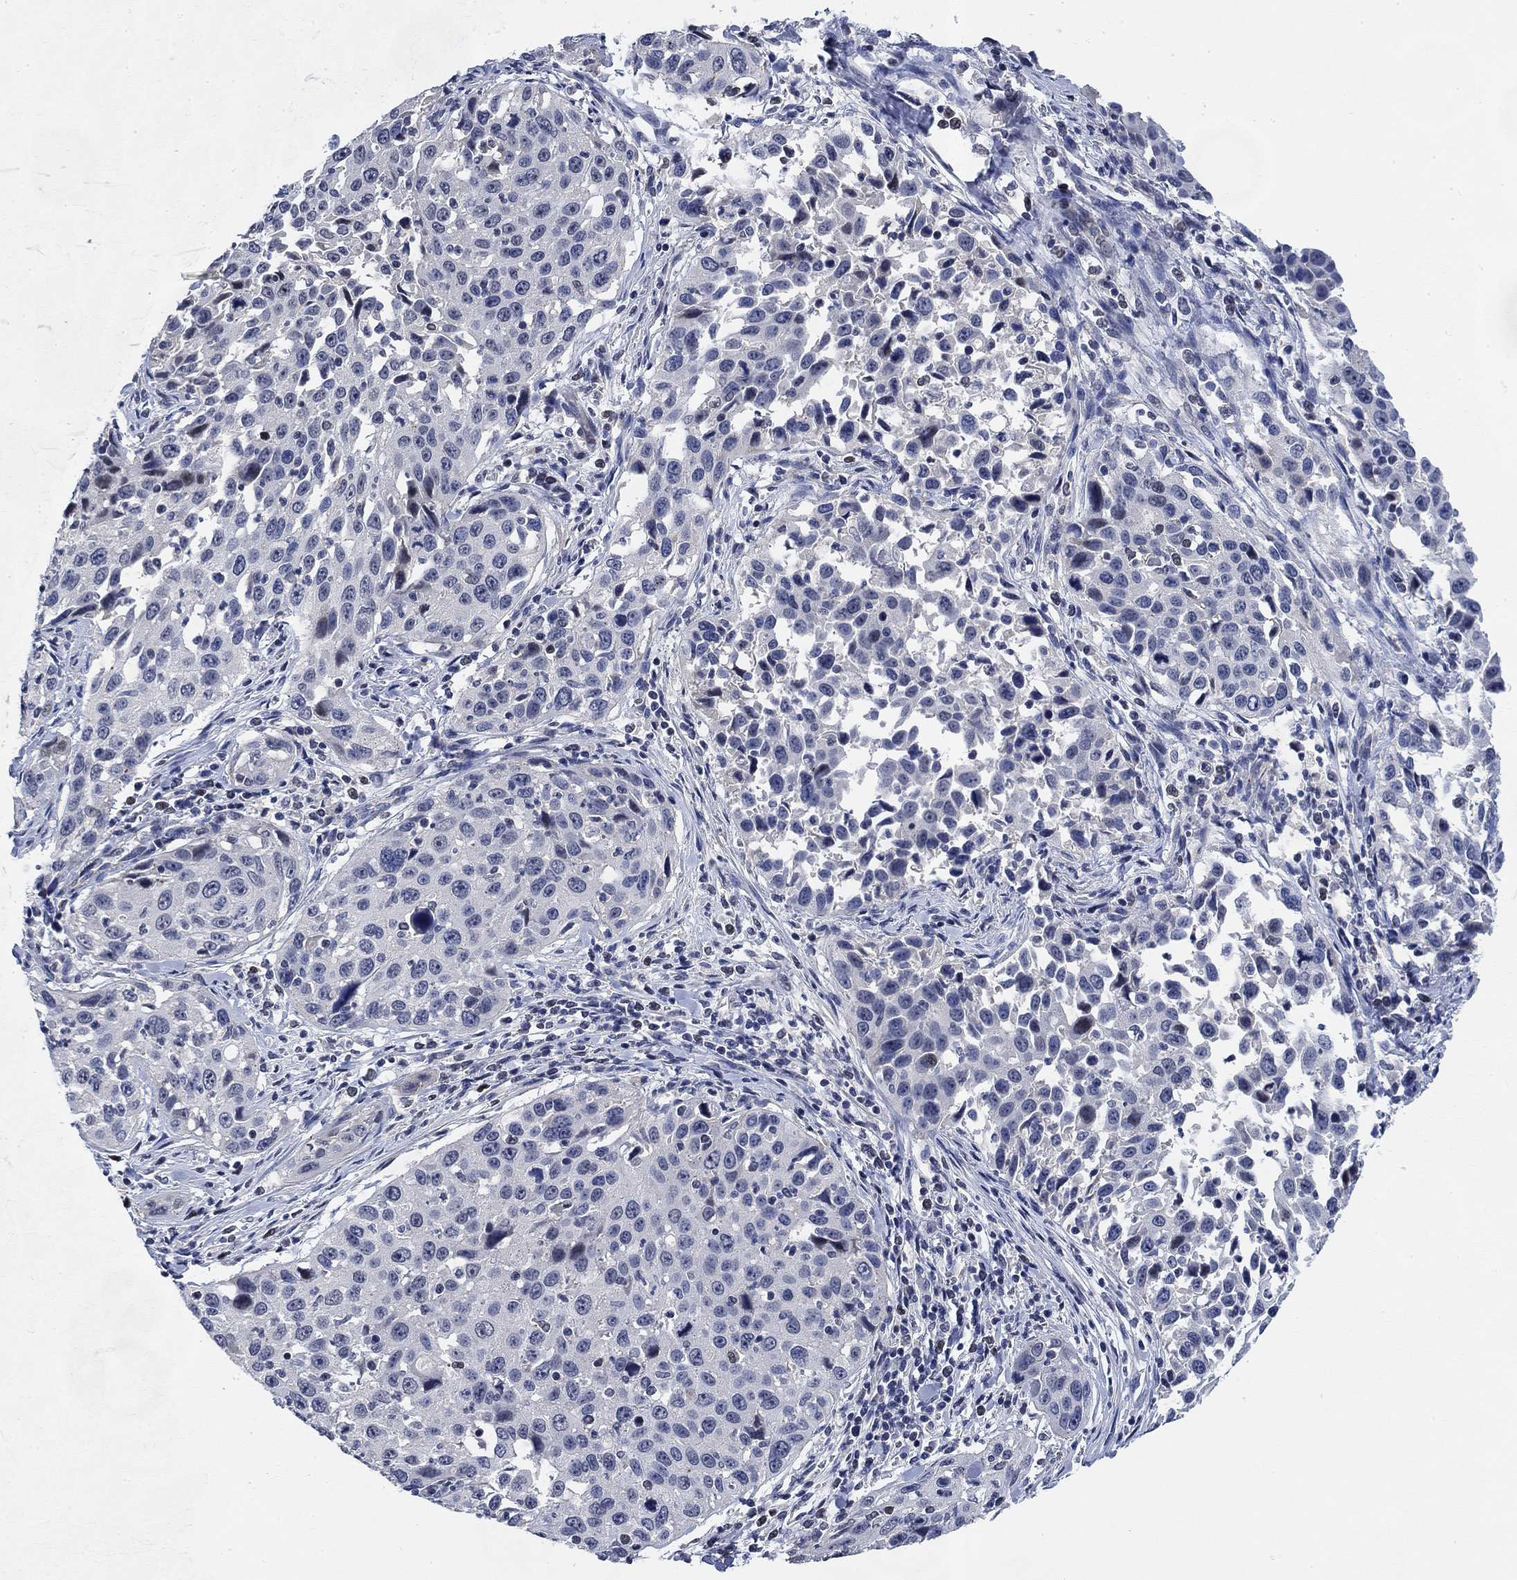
{"staining": {"intensity": "negative", "quantity": "none", "location": "none"}, "tissue": "cervical cancer", "cell_type": "Tumor cells", "image_type": "cancer", "snomed": [{"axis": "morphology", "description": "Squamous cell carcinoma, NOS"}, {"axis": "topography", "description": "Cervix"}], "caption": "DAB immunohistochemical staining of human squamous cell carcinoma (cervical) exhibits no significant positivity in tumor cells.", "gene": "DAZL", "patient": {"sex": "female", "age": 26}}